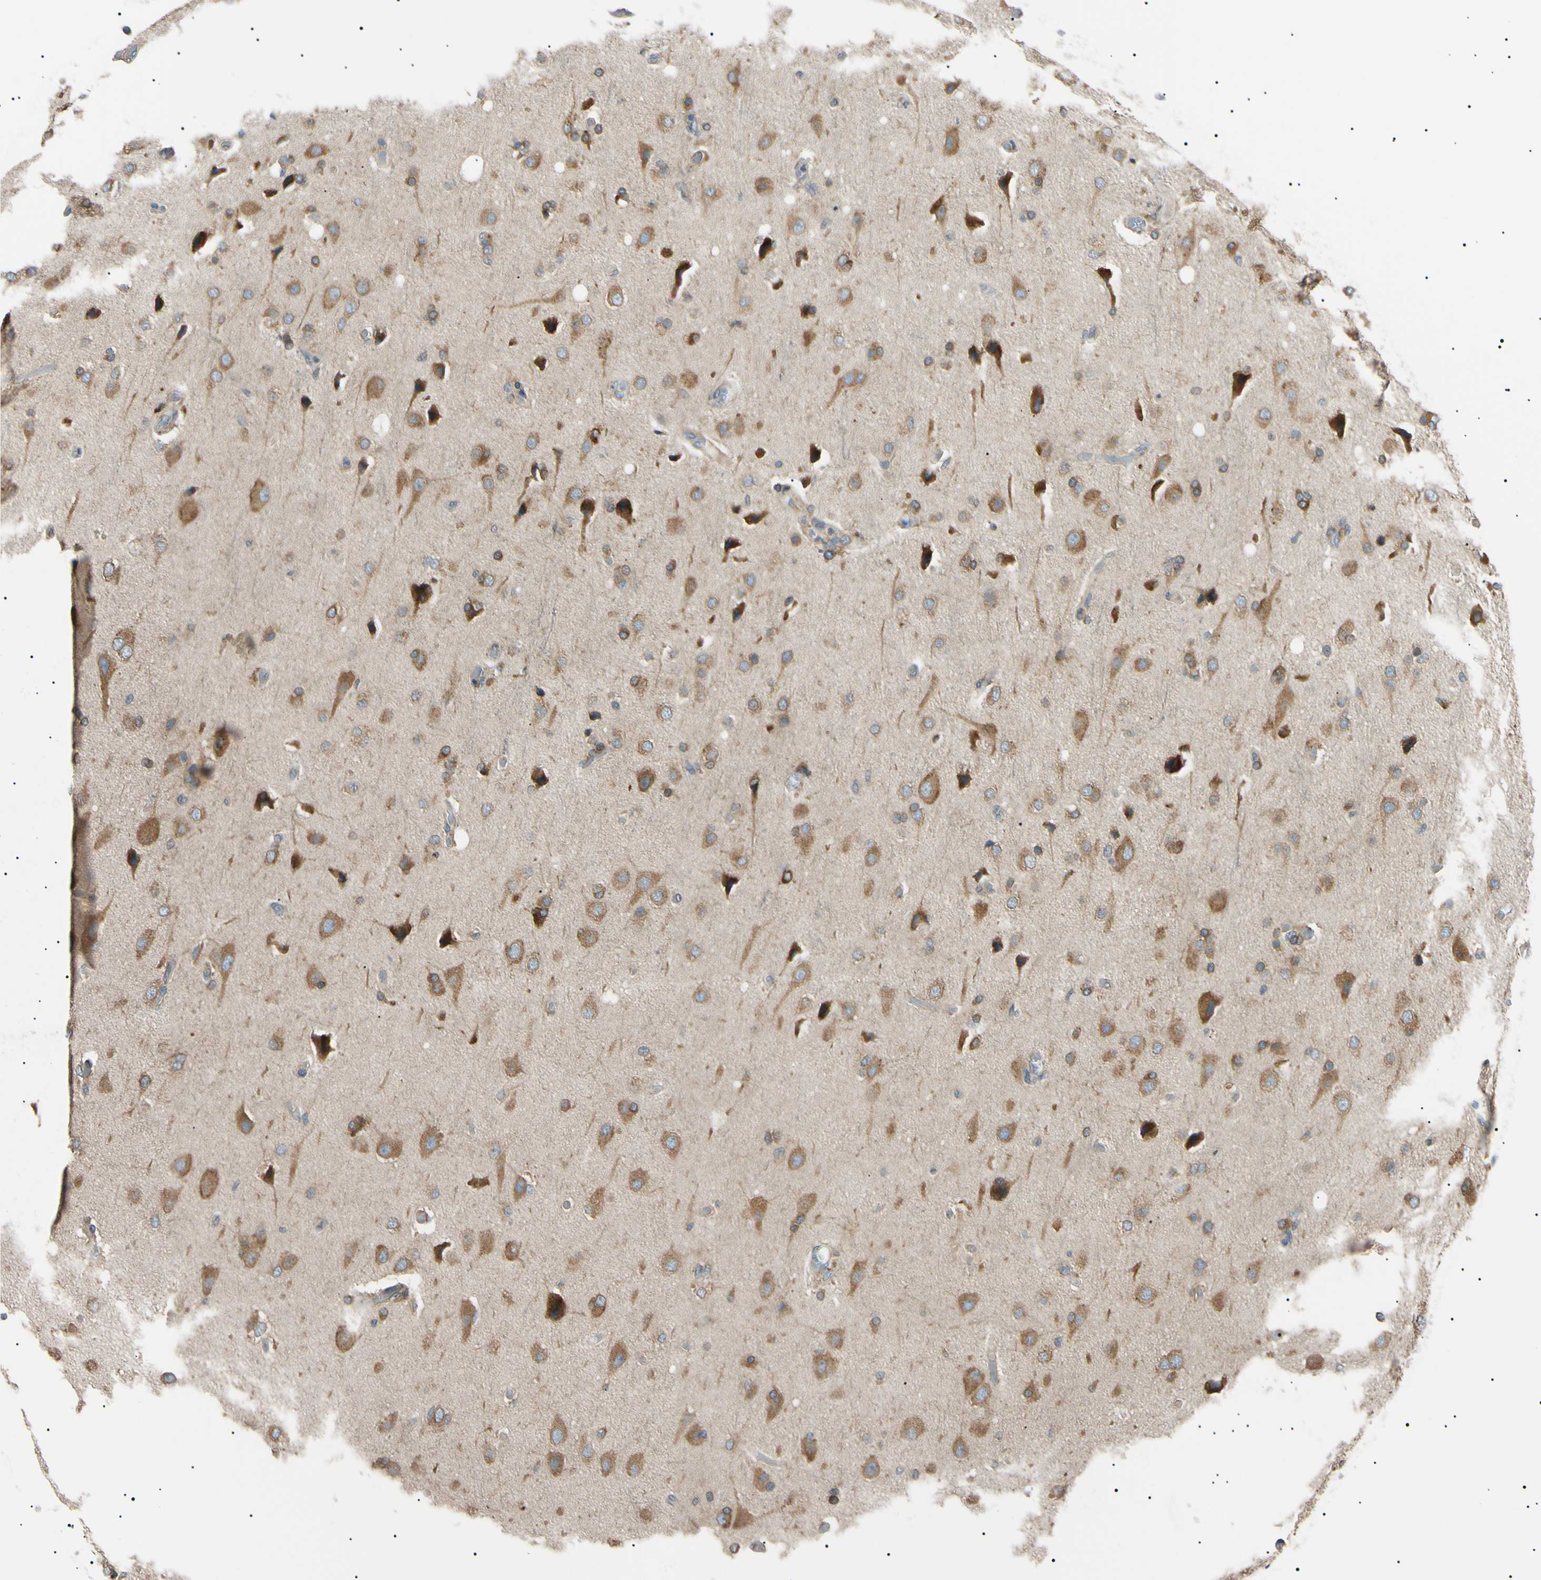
{"staining": {"intensity": "moderate", "quantity": ">75%", "location": "cytoplasmic/membranous"}, "tissue": "glioma", "cell_type": "Tumor cells", "image_type": "cancer", "snomed": [{"axis": "morphology", "description": "Normal tissue, NOS"}, {"axis": "morphology", "description": "Glioma, malignant, High grade"}, {"axis": "topography", "description": "Cerebral cortex"}], "caption": "DAB immunohistochemical staining of human malignant glioma (high-grade) shows moderate cytoplasmic/membranous protein expression in about >75% of tumor cells.", "gene": "VAPA", "patient": {"sex": "male", "age": 77}}